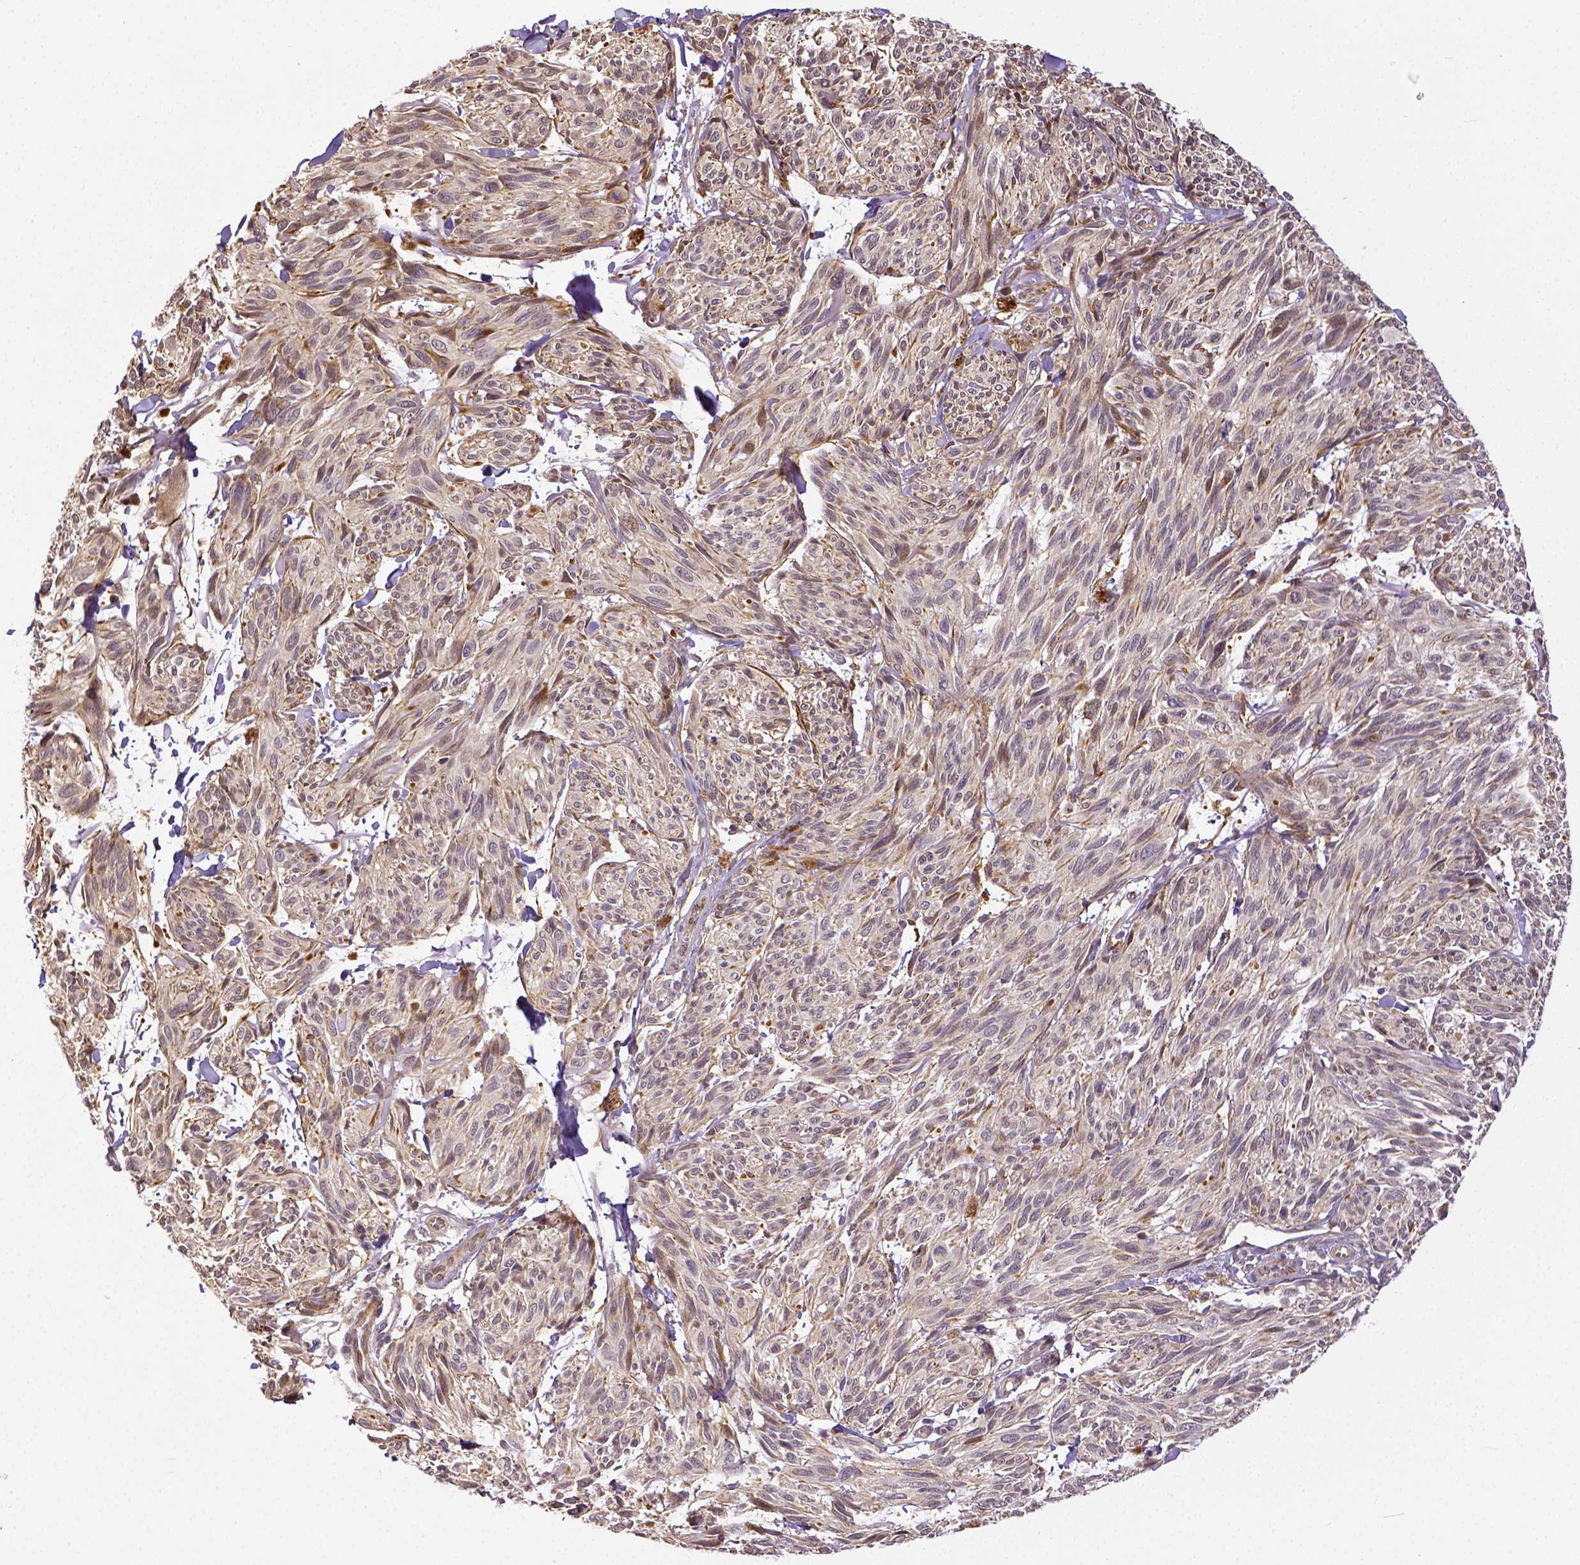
{"staining": {"intensity": "moderate", "quantity": "<25%", "location": "cytoplasmic/membranous"}, "tissue": "melanoma", "cell_type": "Tumor cells", "image_type": "cancer", "snomed": [{"axis": "morphology", "description": "Malignant melanoma, NOS"}, {"axis": "topography", "description": "Skin"}], "caption": "Tumor cells show low levels of moderate cytoplasmic/membranous positivity in about <25% of cells in human malignant melanoma.", "gene": "DICER1", "patient": {"sex": "male", "age": 79}}